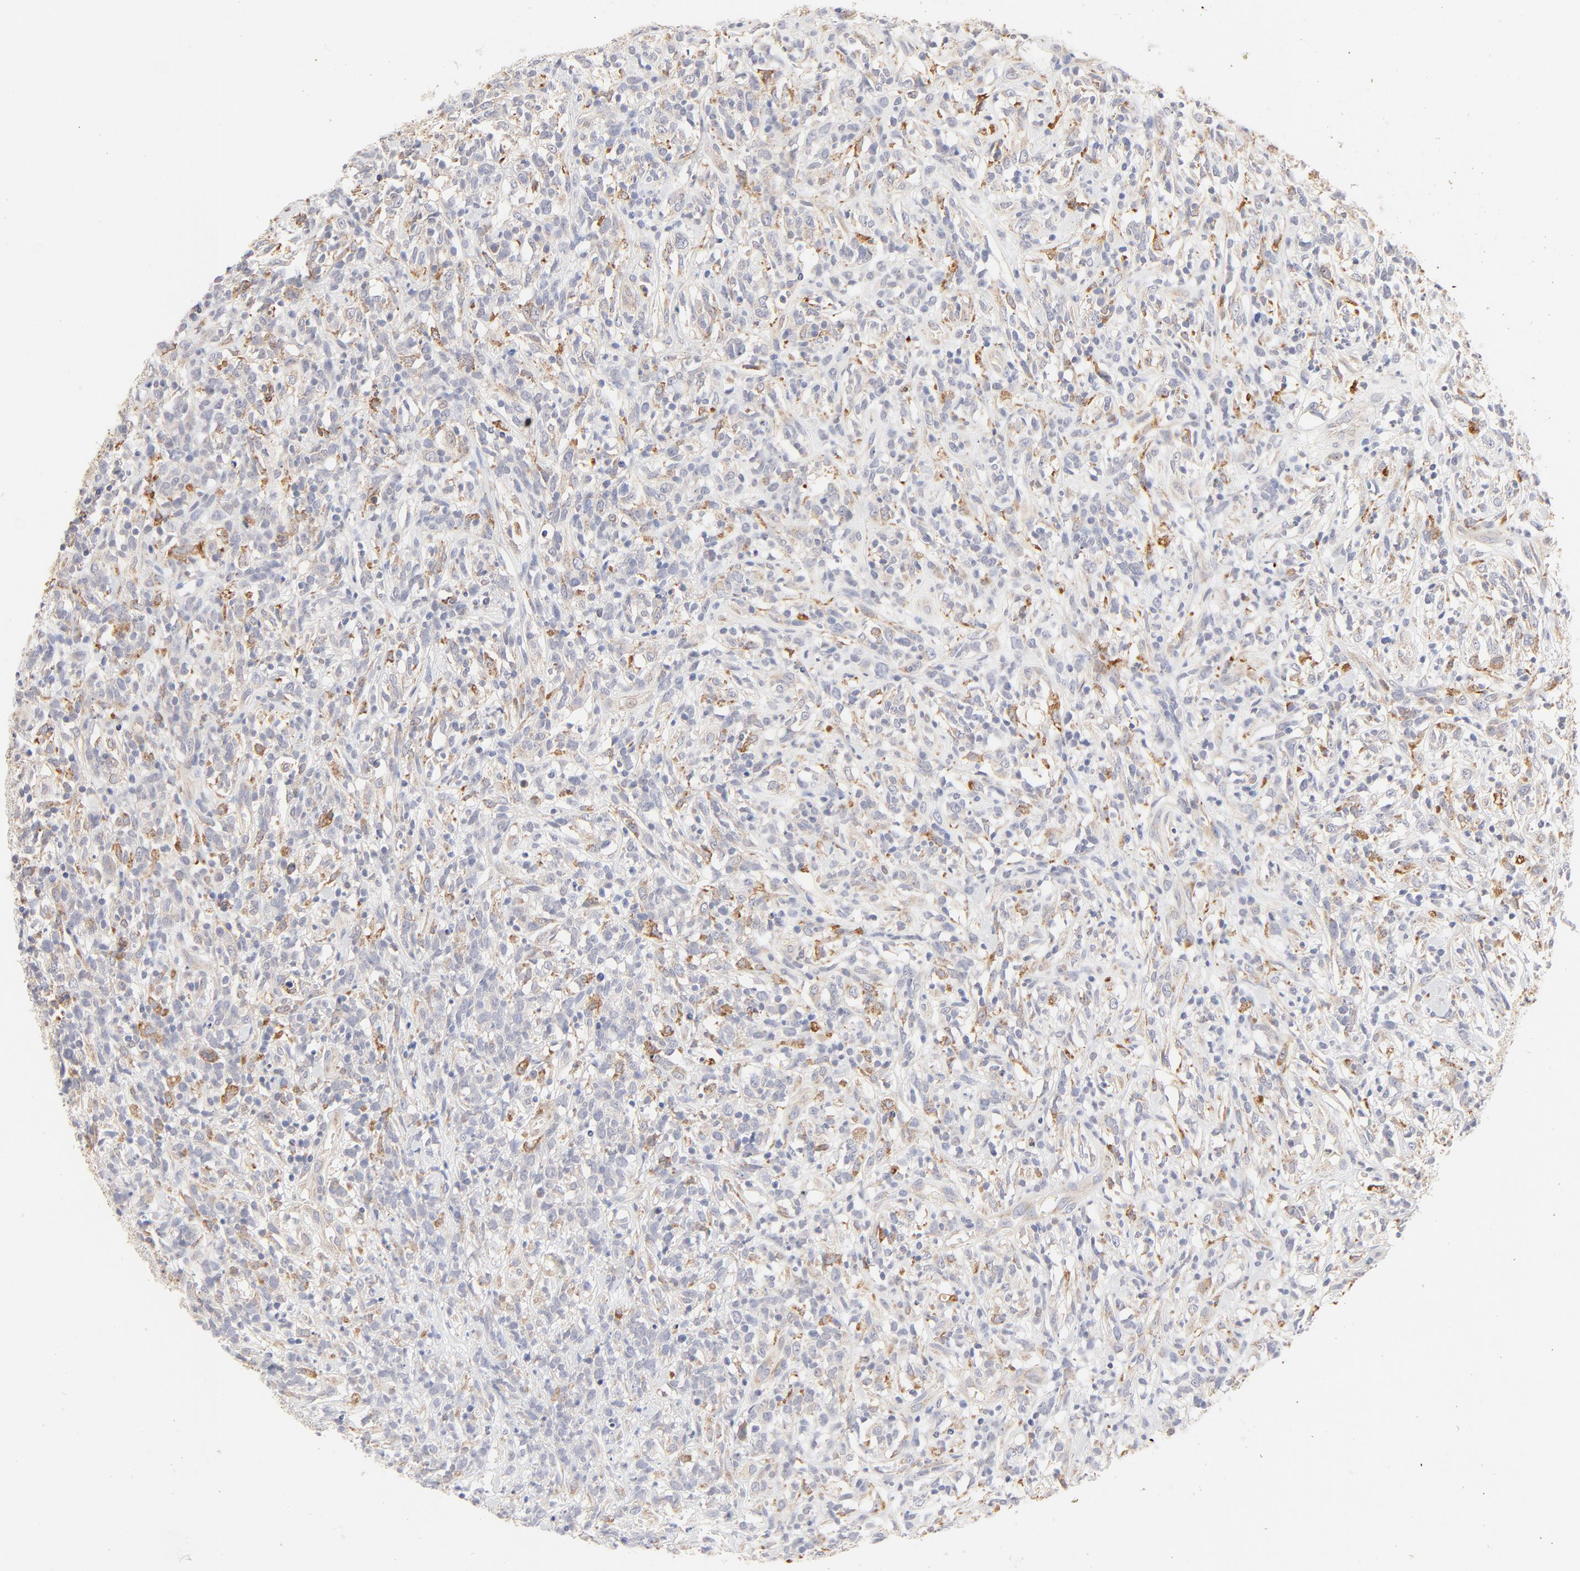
{"staining": {"intensity": "moderate", "quantity": "<25%", "location": "cytoplasmic/membranous"}, "tissue": "lymphoma", "cell_type": "Tumor cells", "image_type": "cancer", "snomed": [{"axis": "morphology", "description": "Malignant lymphoma, non-Hodgkin's type, High grade"}, {"axis": "topography", "description": "Lymph node"}], "caption": "Human lymphoma stained with a protein marker displays moderate staining in tumor cells.", "gene": "MTERF2", "patient": {"sex": "female", "age": 73}}